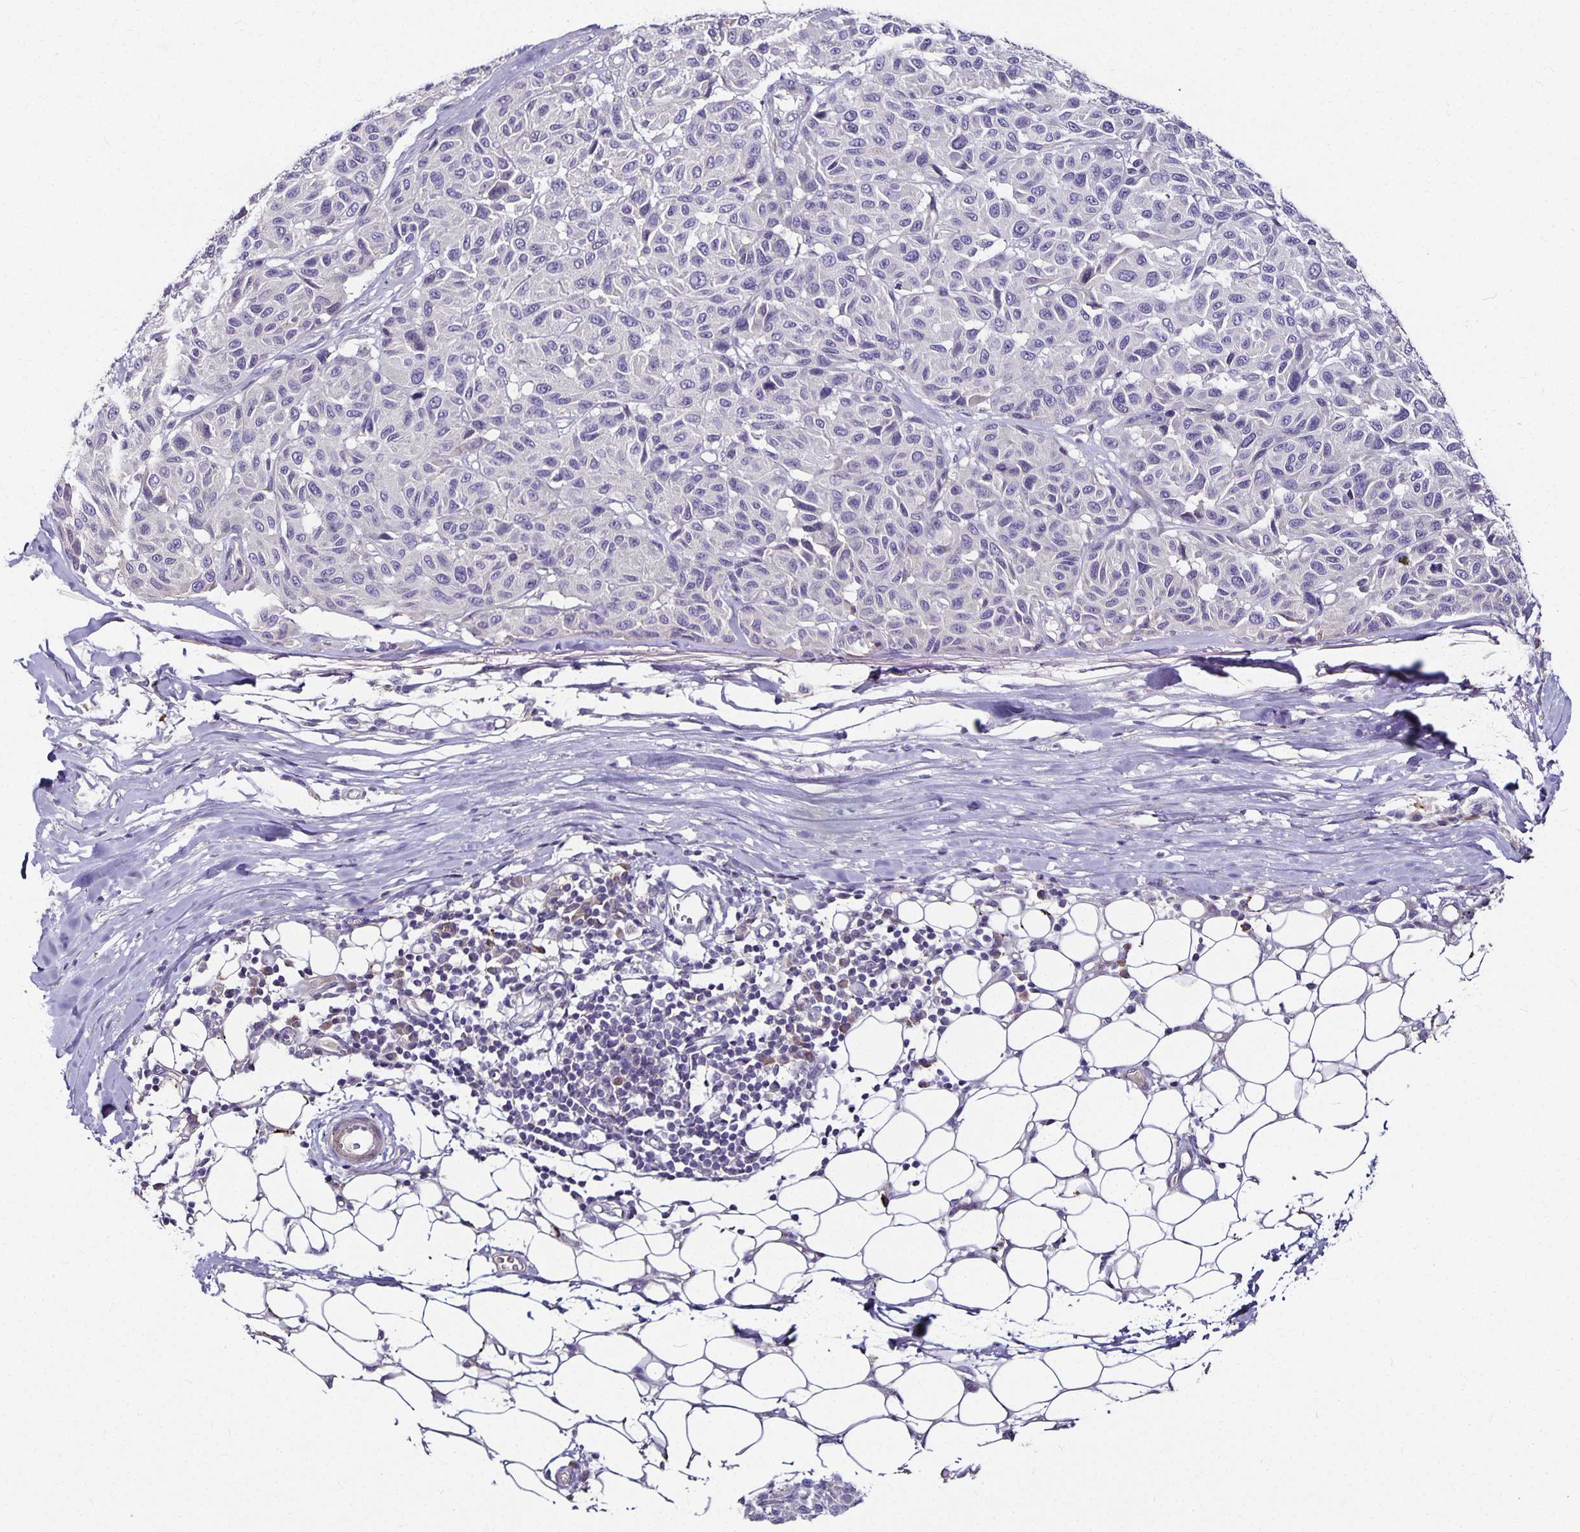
{"staining": {"intensity": "negative", "quantity": "none", "location": "none"}, "tissue": "melanoma", "cell_type": "Tumor cells", "image_type": "cancer", "snomed": [{"axis": "morphology", "description": "Malignant melanoma, NOS"}, {"axis": "topography", "description": "Skin"}], "caption": "The image shows no staining of tumor cells in malignant melanoma.", "gene": "CA12", "patient": {"sex": "female", "age": 66}}